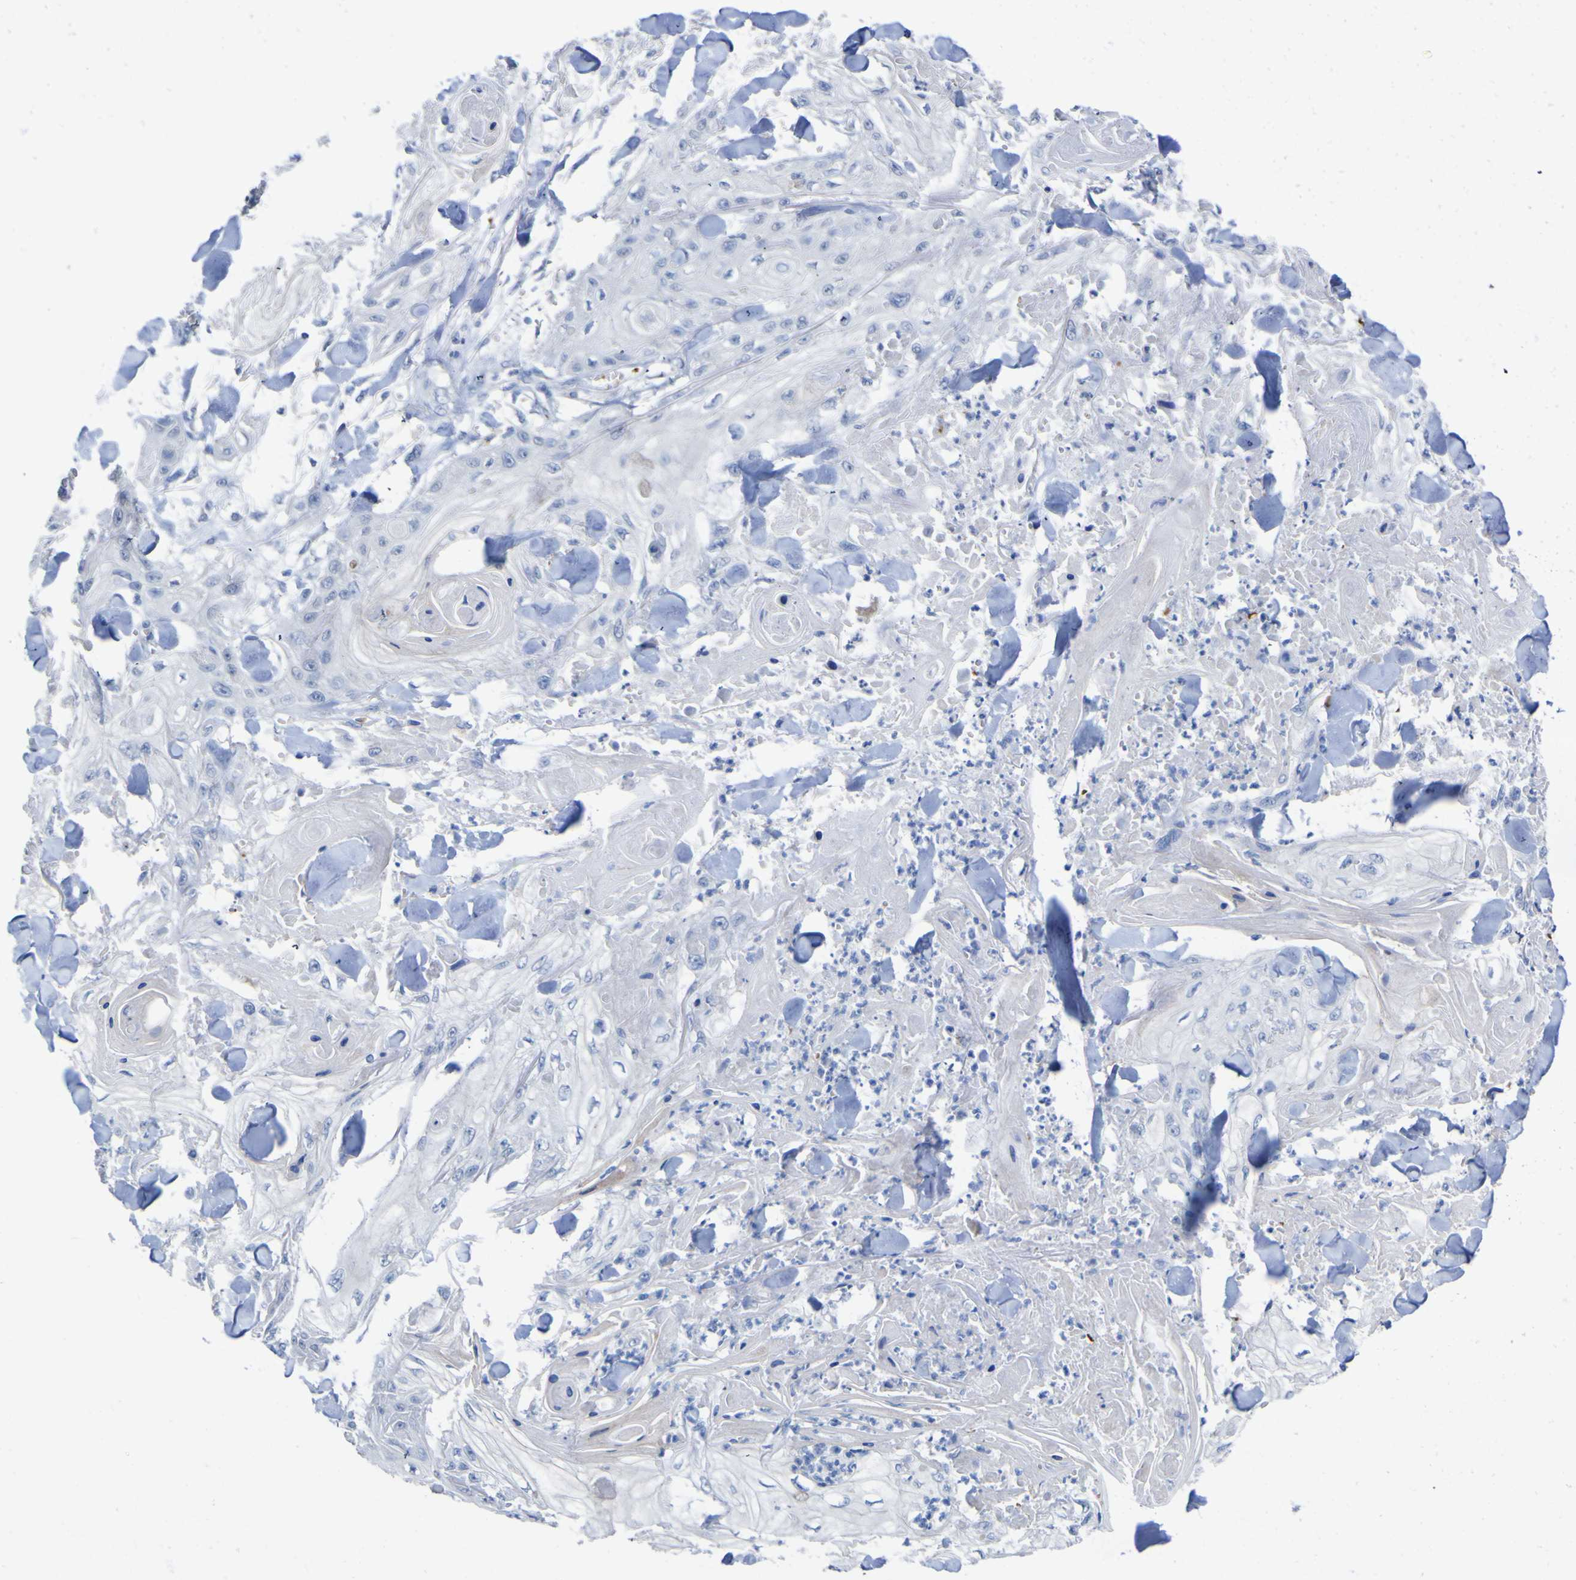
{"staining": {"intensity": "negative", "quantity": "none", "location": "none"}, "tissue": "skin cancer", "cell_type": "Tumor cells", "image_type": "cancer", "snomed": [{"axis": "morphology", "description": "Squamous cell carcinoma, NOS"}, {"axis": "topography", "description": "Skin"}], "caption": "This is a image of immunohistochemistry staining of skin squamous cell carcinoma, which shows no staining in tumor cells. (Stains: DAB immunohistochemistry (IHC) with hematoxylin counter stain, Microscopy: brightfield microscopy at high magnification).", "gene": "GCM1", "patient": {"sex": "male", "age": 74}}